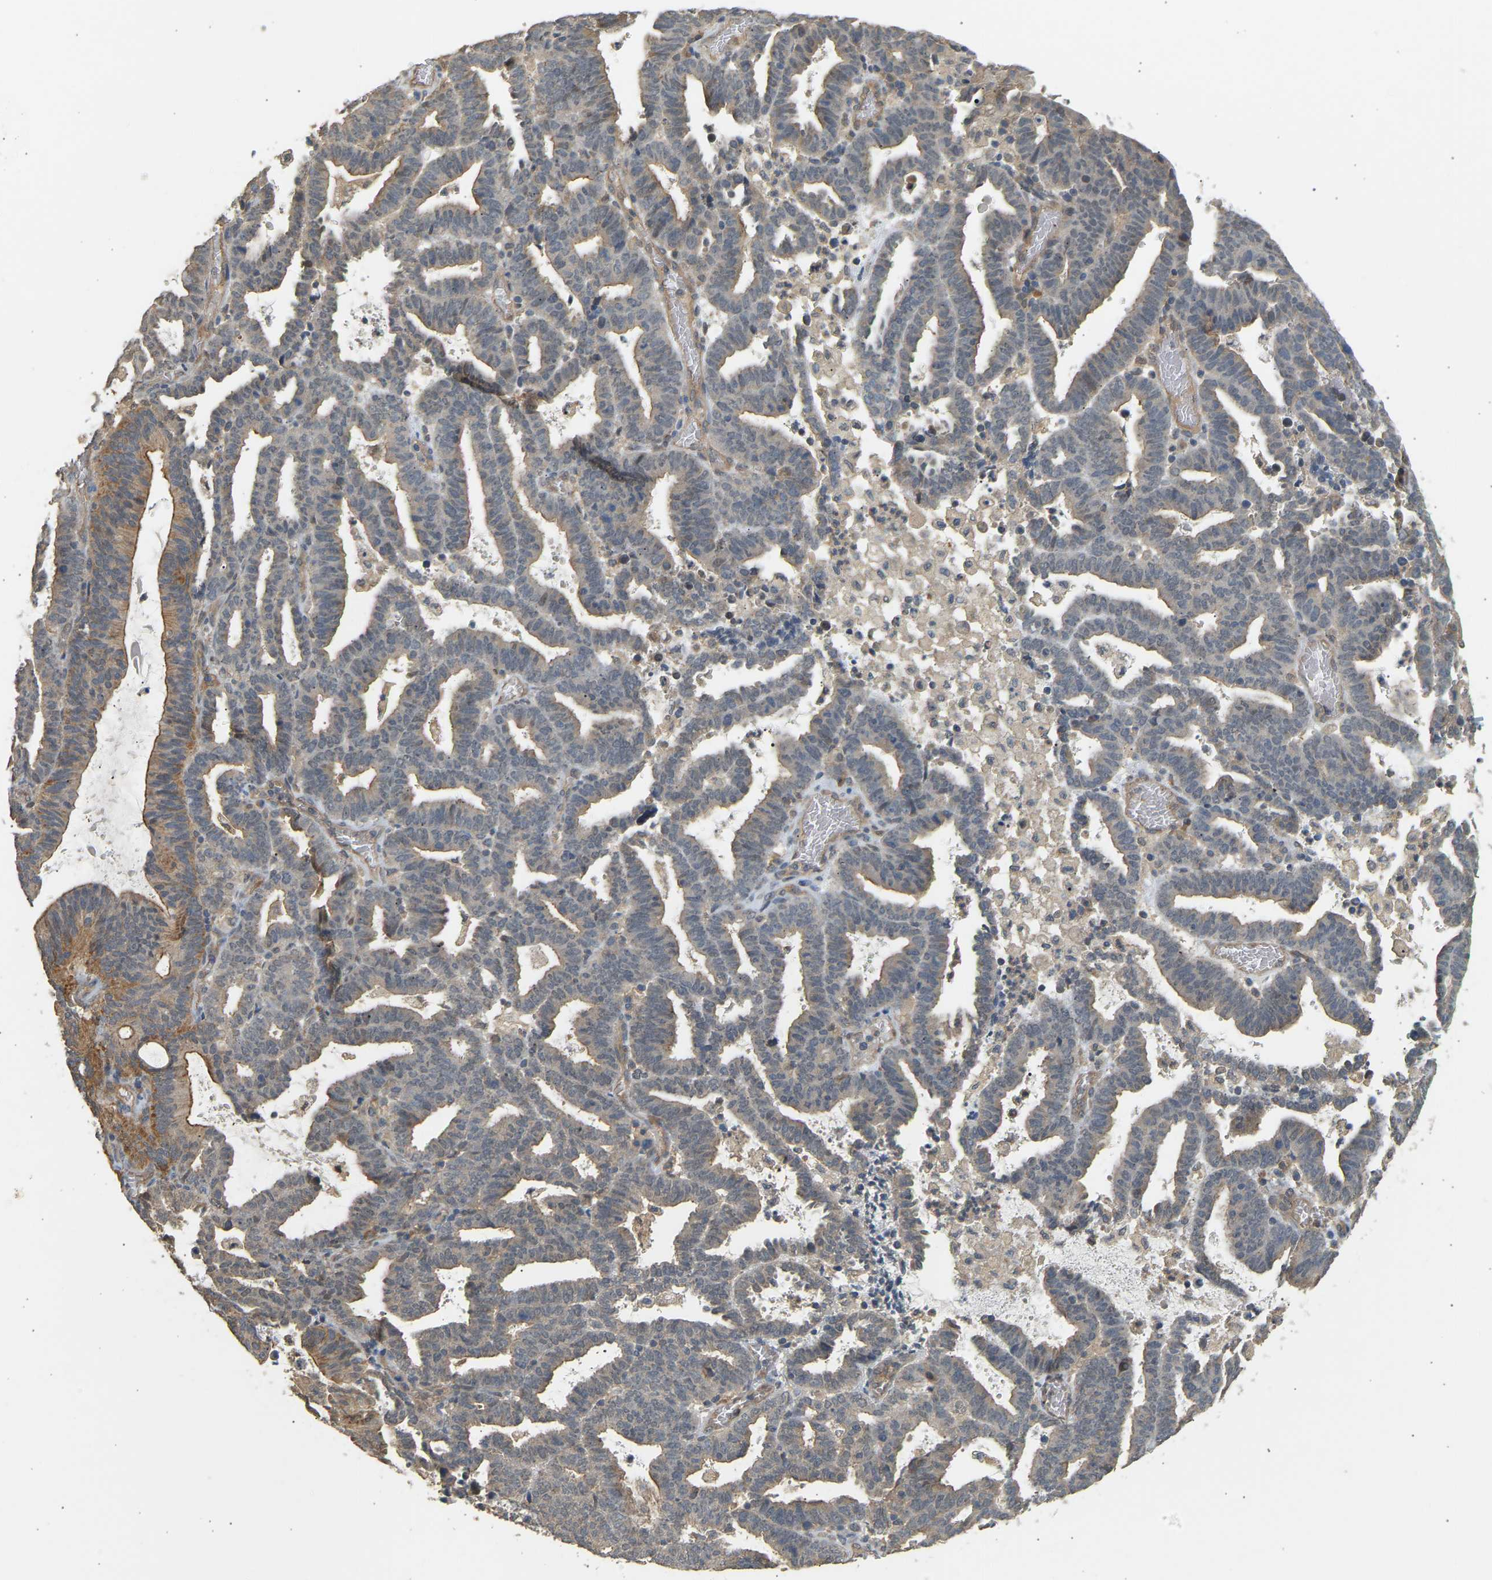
{"staining": {"intensity": "moderate", "quantity": "<25%", "location": "cytoplasmic/membranous"}, "tissue": "endometrial cancer", "cell_type": "Tumor cells", "image_type": "cancer", "snomed": [{"axis": "morphology", "description": "Adenocarcinoma, NOS"}, {"axis": "topography", "description": "Uterus"}], "caption": "Tumor cells exhibit low levels of moderate cytoplasmic/membranous staining in approximately <25% of cells in endometrial cancer (adenocarcinoma).", "gene": "RGL1", "patient": {"sex": "female", "age": 83}}